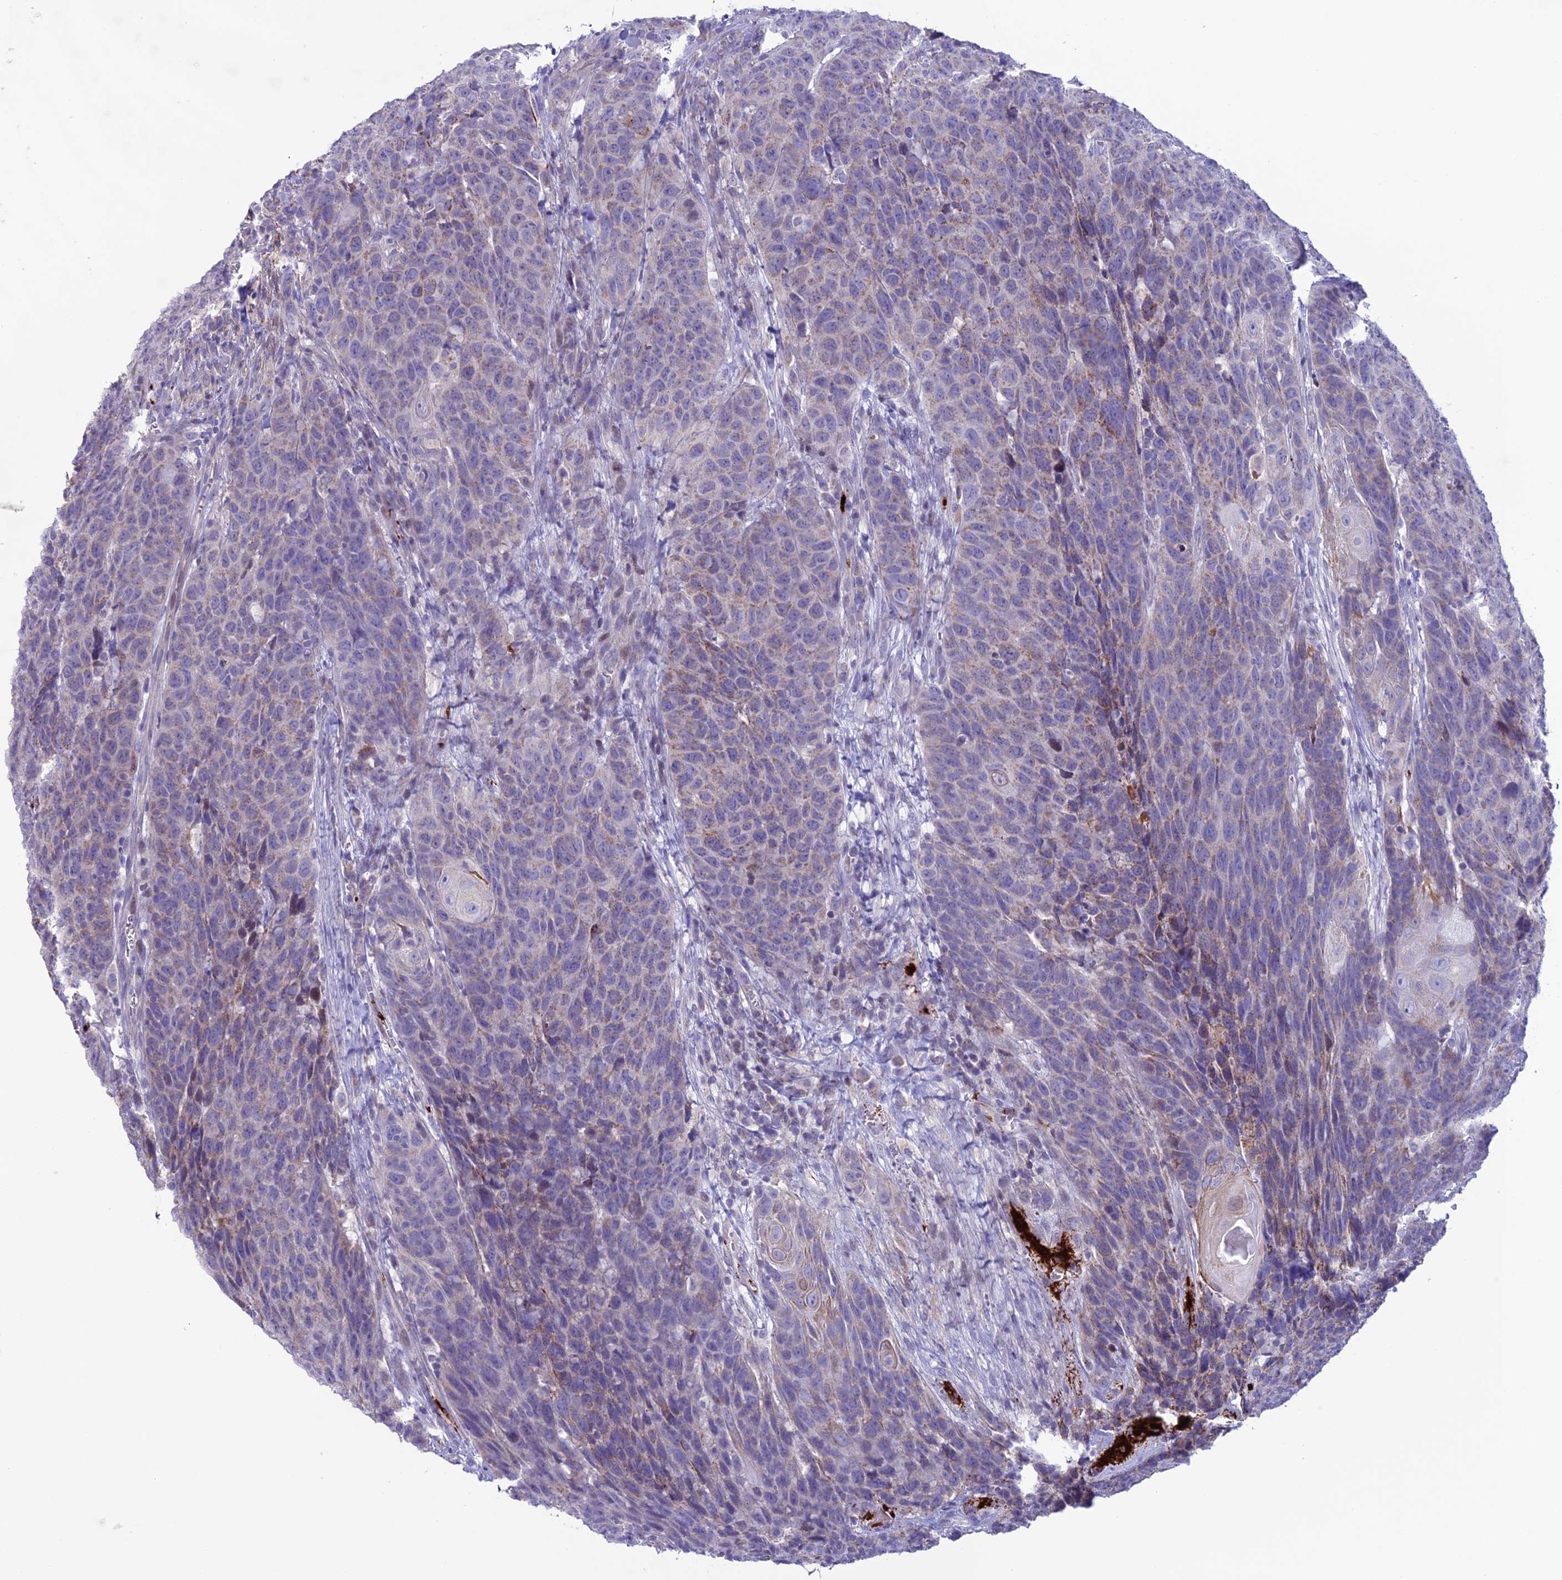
{"staining": {"intensity": "weak", "quantity": "<25%", "location": "cytoplasmic/membranous"}, "tissue": "head and neck cancer", "cell_type": "Tumor cells", "image_type": "cancer", "snomed": [{"axis": "morphology", "description": "Squamous cell carcinoma, NOS"}, {"axis": "topography", "description": "Head-Neck"}], "caption": "A histopathology image of head and neck cancer stained for a protein displays no brown staining in tumor cells. (Brightfield microscopy of DAB (3,3'-diaminobenzidine) IHC at high magnification).", "gene": "C21orf140", "patient": {"sex": "male", "age": 66}}